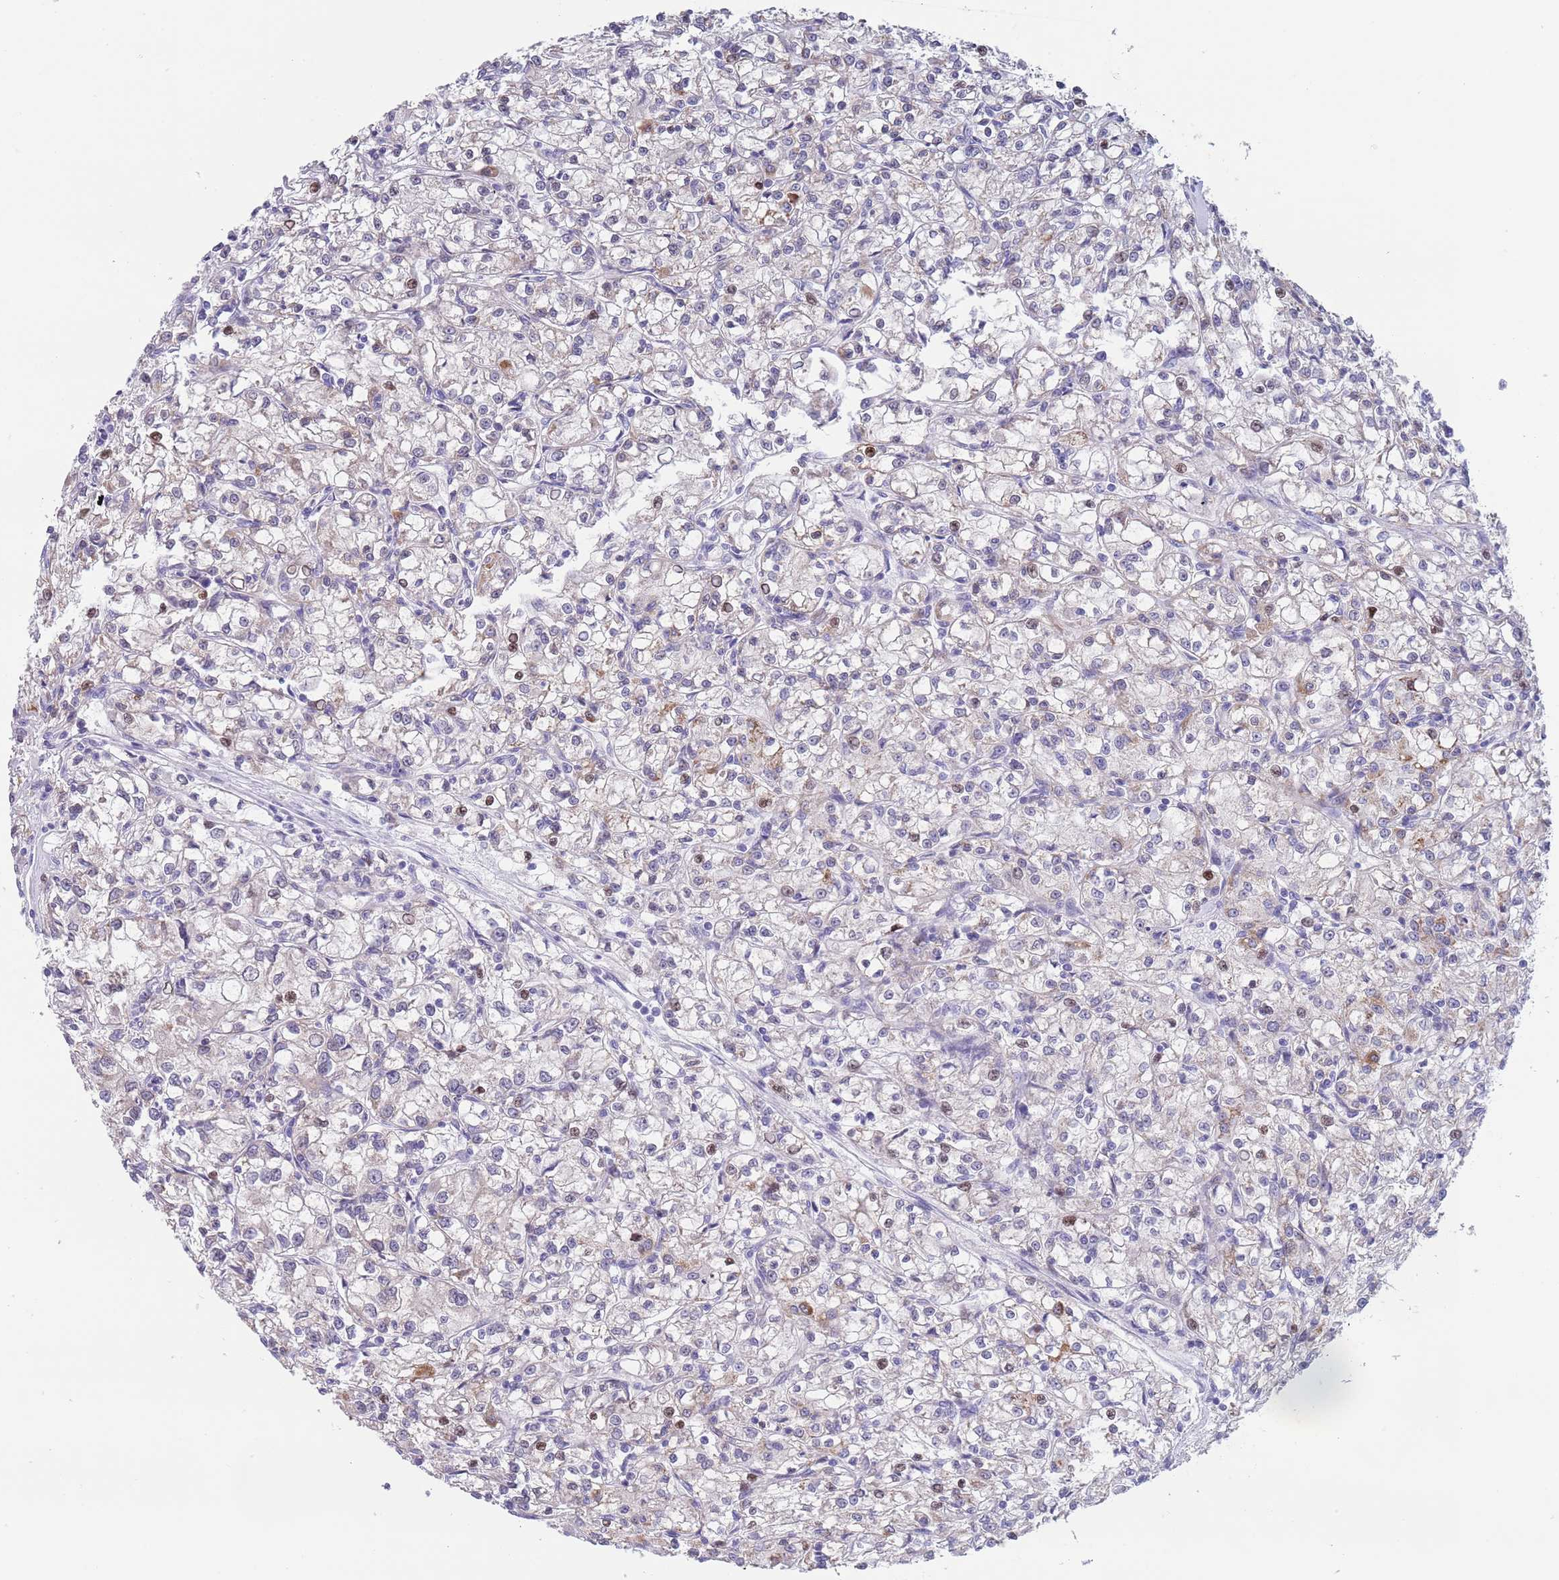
{"staining": {"intensity": "weak", "quantity": "25%-75%", "location": "nuclear"}, "tissue": "renal cancer", "cell_type": "Tumor cells", "image_type": "cancer", "snomed": [{"axis": "morphology", "description": "Adenocarcinoma, NOS"}, {"axis": "topography", "description": "Kidney"}], "caption": "Adenocarcinoma (renal) tissue exhibits weak nuclear positivity in about 25%-75% of tumor cells, visualized by immunohistochemistry. Immunohistochemistry stains the protein of interest in brown and the nuclei are stained blue.", "gene": "SPIRE2", "patient": {"sex": "female", "age": 59}}